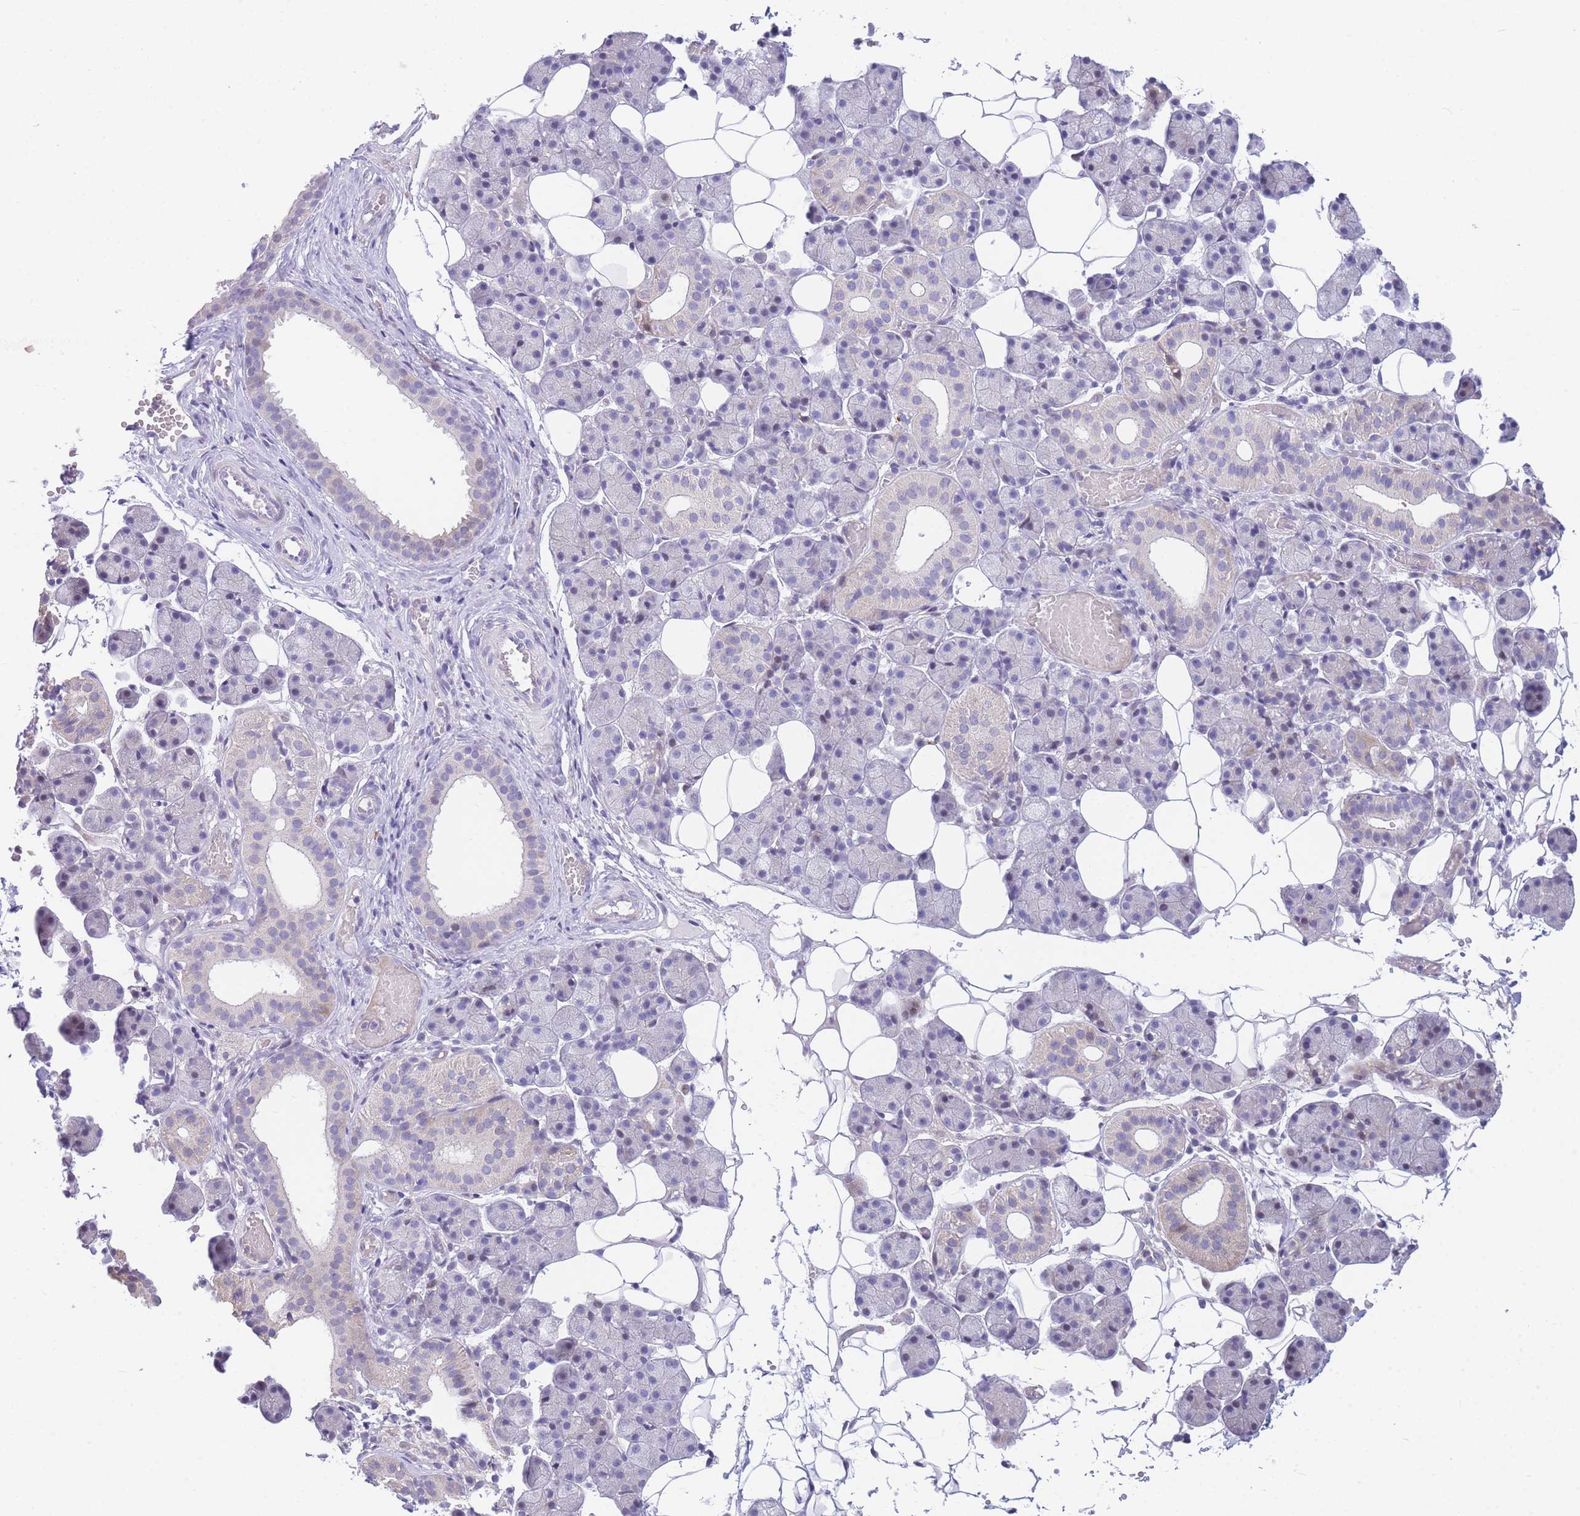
{"staining": {"intensity": "weak", "quantity": "<25%", "location": "cytoplasmic/membranous"}, "tissue": "salivary gland", "cell_type": "Glandular cells", "image_type": "normal", "snomed": [{"axis": "morphology", "description": "Normal tissue, NOS"}, {"axis": "topography", "description": "Salivary gland"}], "caption": "Glandular cells are negative for protein expression in unremarkable human salivary gland. (DAB (3,3'-diaminobenzidine) immunohistochemistry (IHC) with hematoxylin counter stain).", "gene": "SHCBP1", "patient": {"sex": "female", "age": 33}}